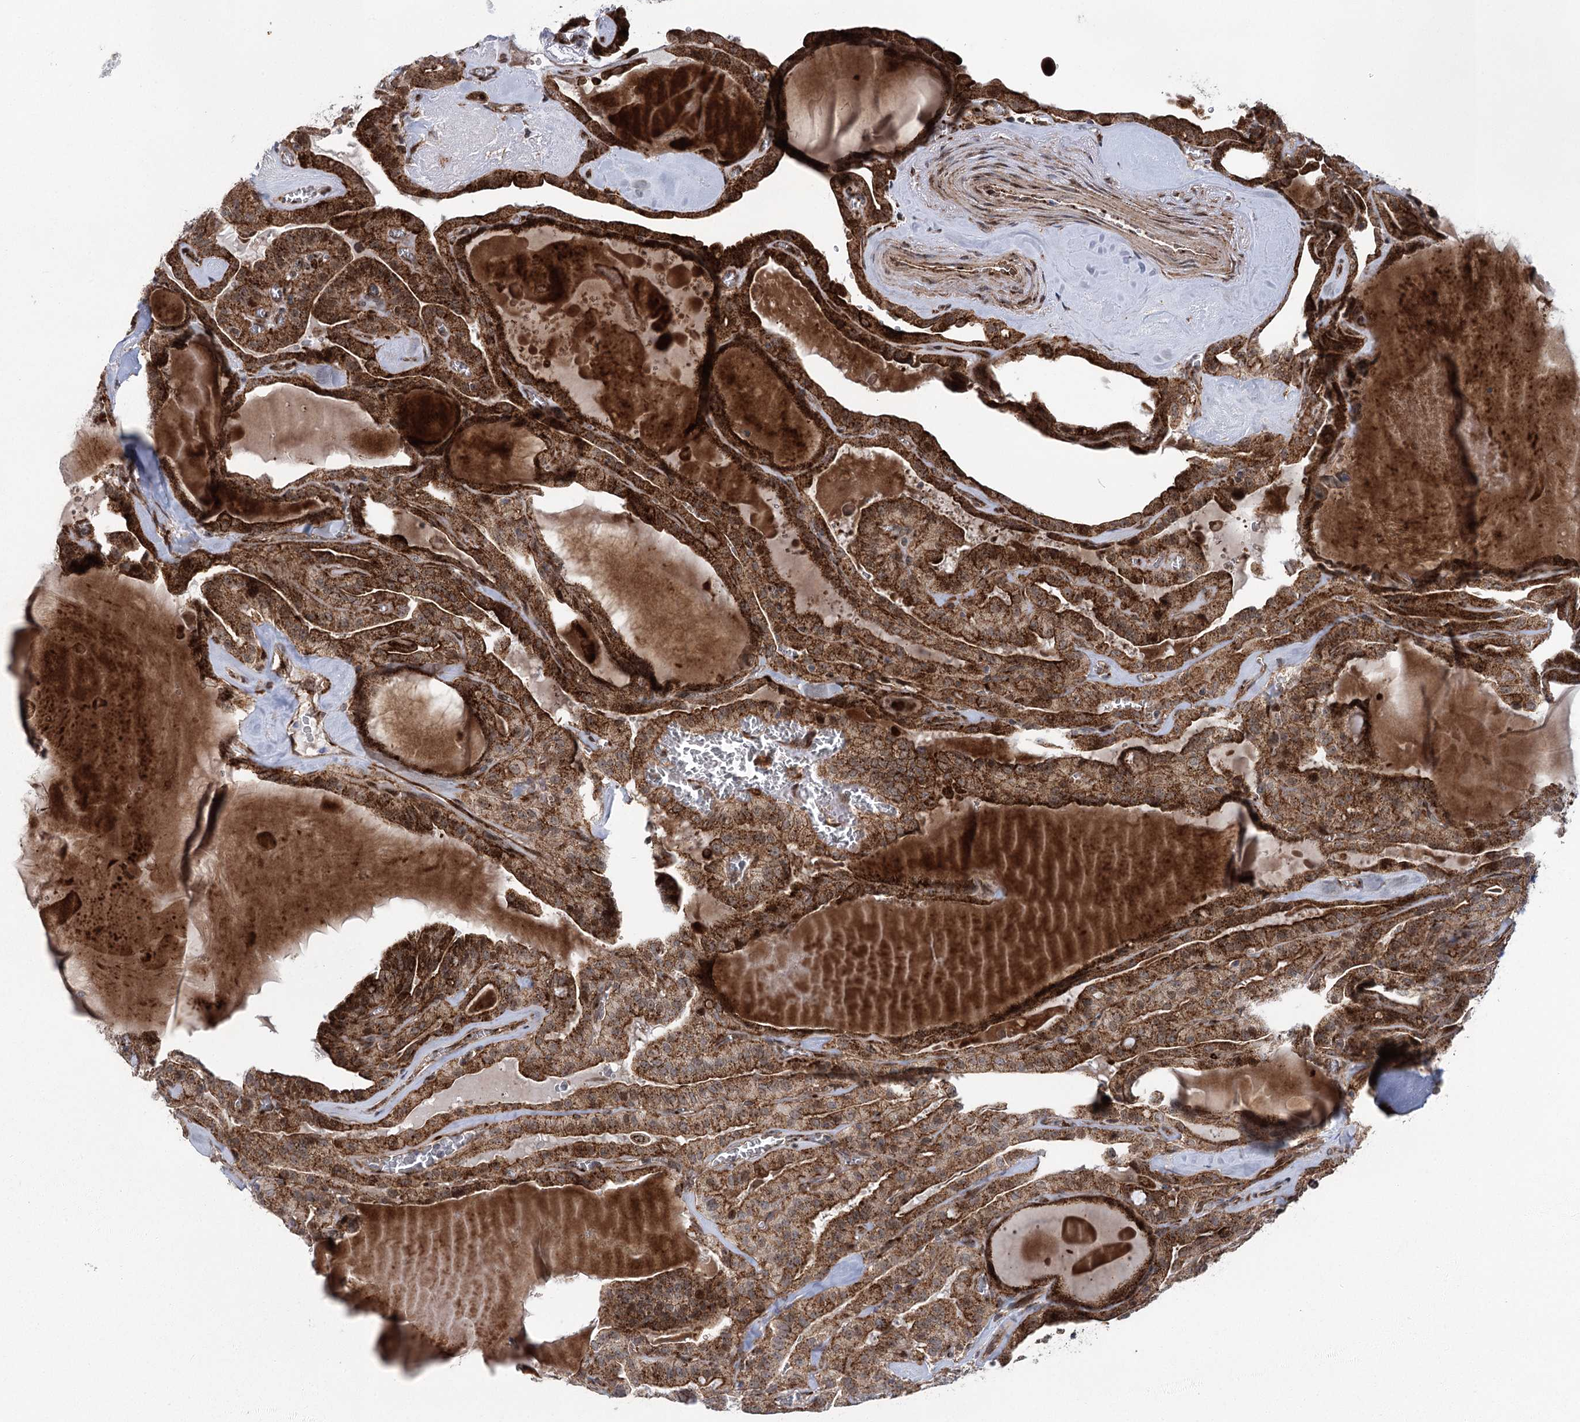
{"staining": {"intensity": "strong", "quantity": ">75%", "location": "cytoplasmic/membranous"}, "tissue": "thyroid cancer", "cell_type": "Tumor cells", "image_type": "cancer", "snomed": [{"axis": "morphology", "description": "Papillary adenocarcinoma, NOS"}, {"axis": "topography", "description": "Thyroid gland"}], "caption": "Thyroid cancer (papillary adenocarcinoma) tissue exhibits strong cytoplasmic/membranous staining in approximately >75% of tumor cells Immunohistochemistry (ihc) stains the protein in brown and the nuclei are stained blue.", "gene": "PARM1", "patient": {"sex": "male", "age": 52}}